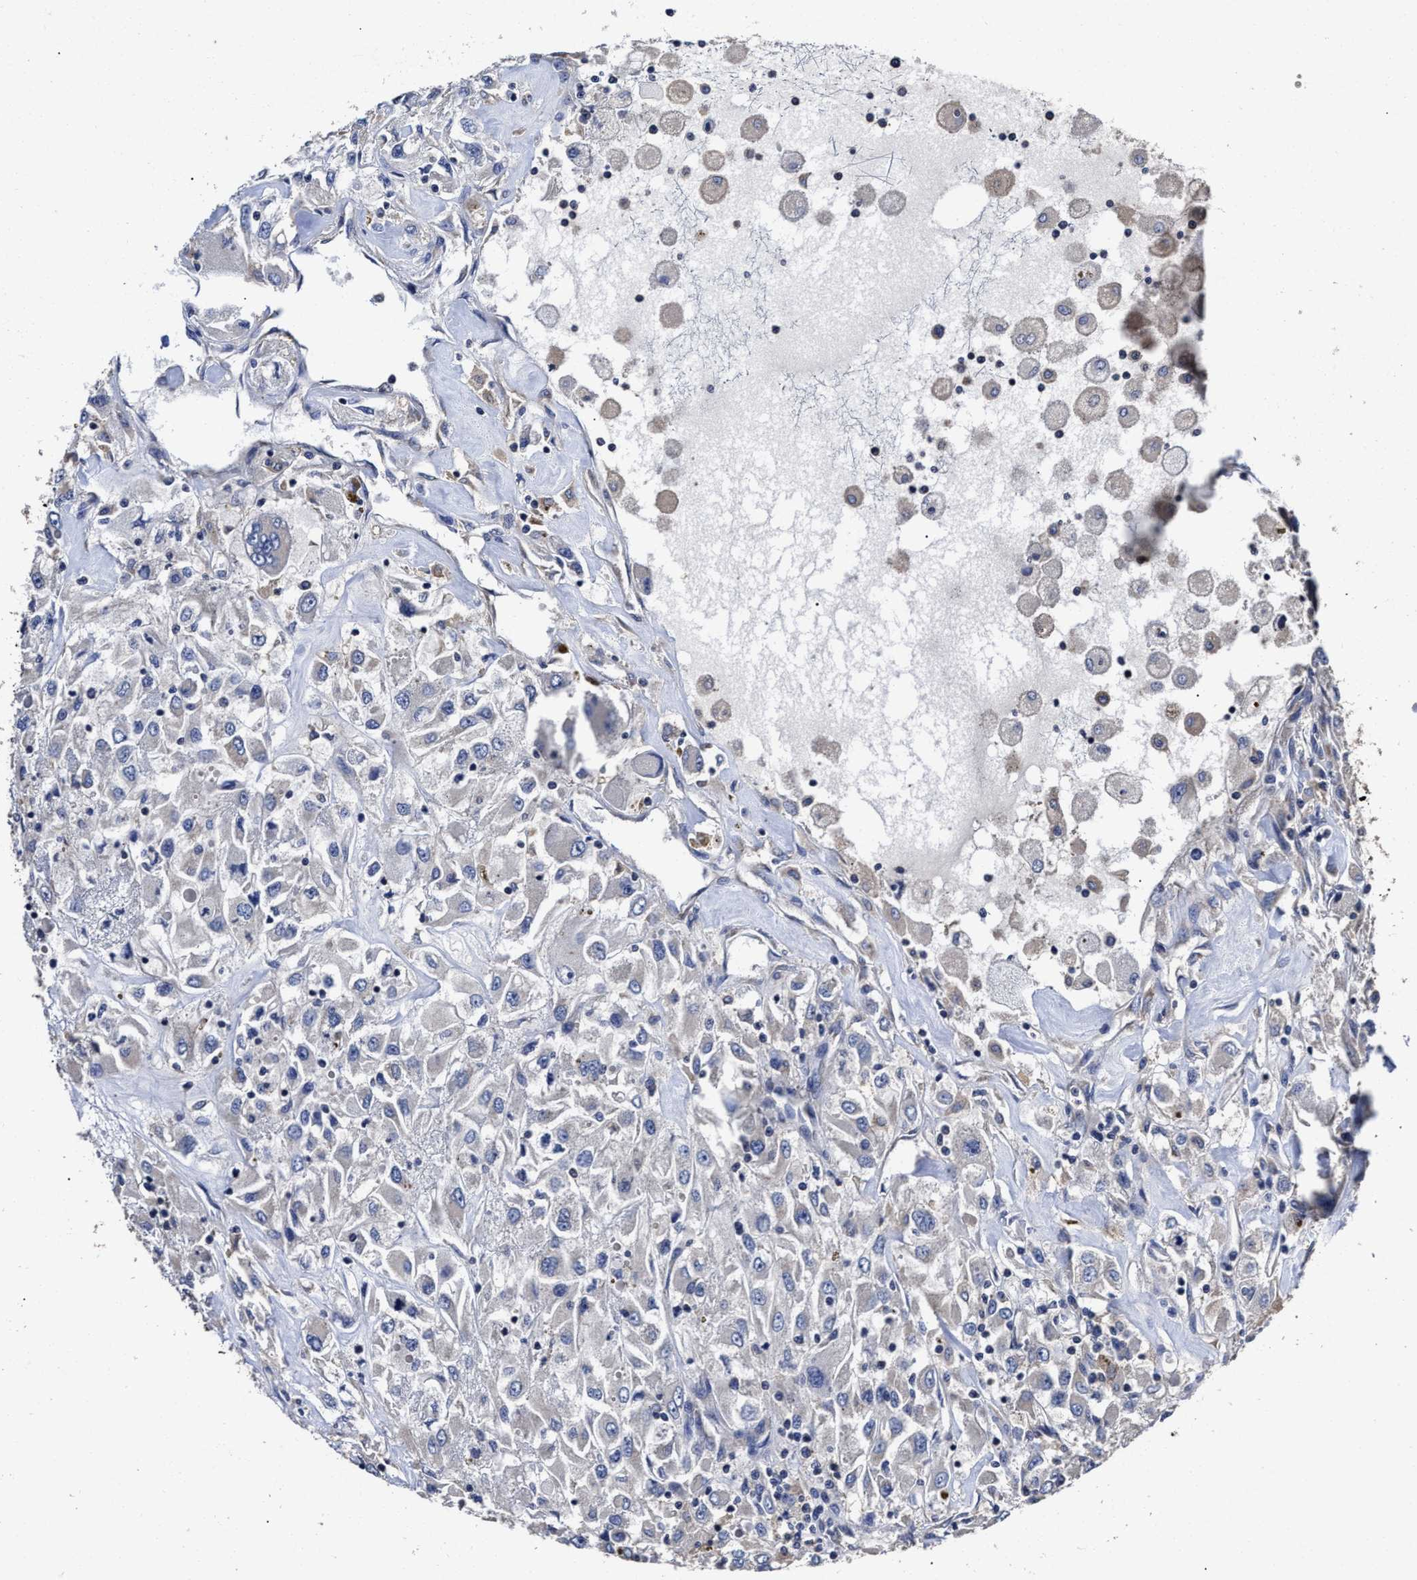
{"staining": {"intensity": "negative", "quantity": "none", "location": "none"}, "tissue": "renal cancer", "cell_type": "Tumor cells", "image_type": "cancer", "snomed": [{"axis": "morphology", "description": "Adenocarcinoma, NOS"}, {"axis": "topography", "description": "Kidney"}], "caption": "This is an IHC micrograph of renal adenocarcinoma. There is no positivity in tumor cells.", "gene": "AVEN", "patient": {"sex": "female", "age": 52}}